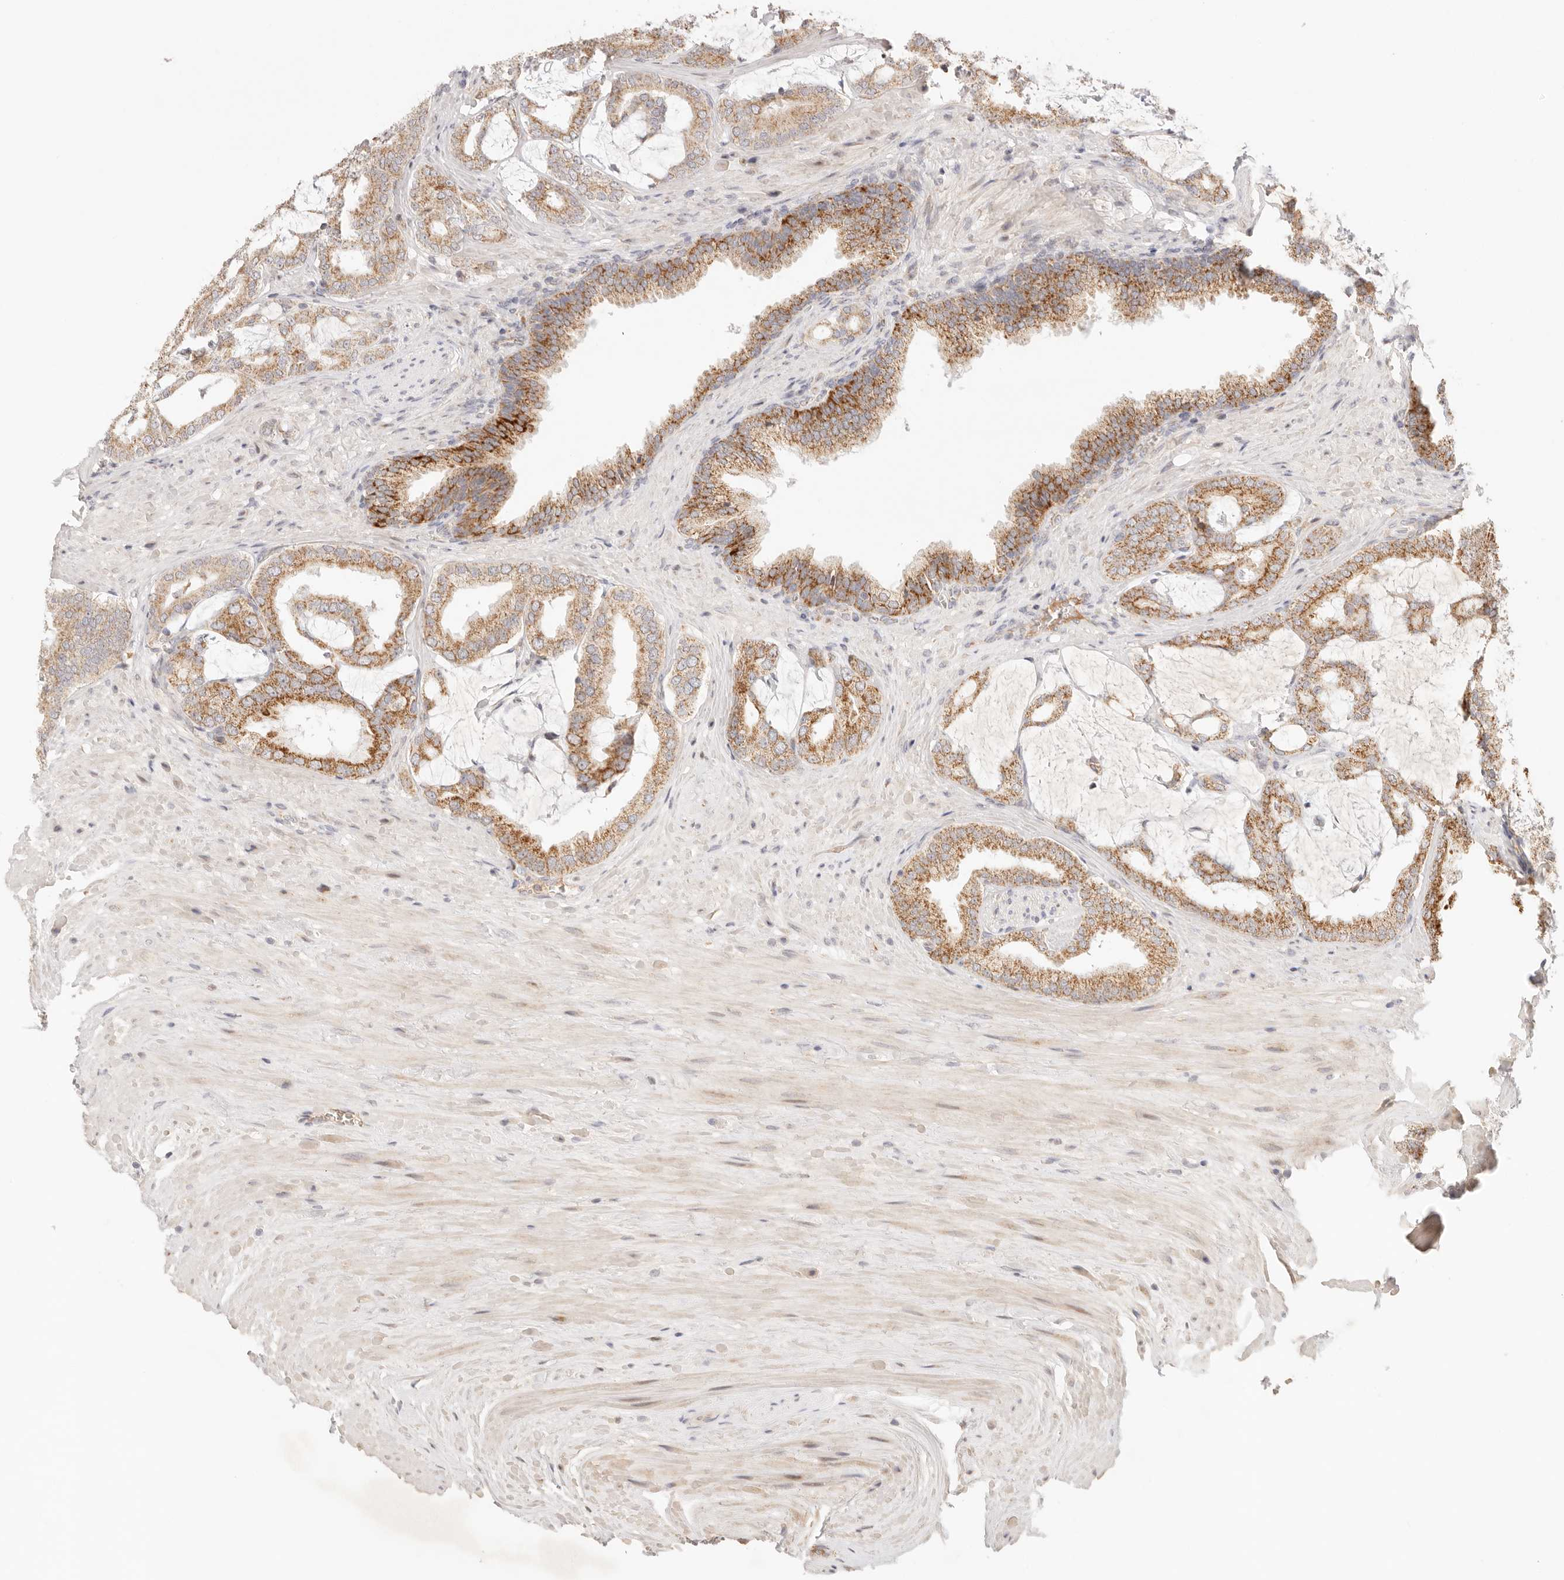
{"staining": {"intensity": "moderate", "quantity": ">75%", "location": "cytoplasmic/membranous"}, "tissue": "prostate cancer", "cell_type": "Tumor cells", "image_type": "cancer", "snomed": [{"axis": "morphology", "description": "Adenocarcinoma, Low grade"}, {"axis": "topography", "description": "Prostate"}], "caption": "A micrograph showing moderate cytoplasmic/membranous expression in about >75% of tumor cells in low-grade adenocarcinoma (prostate), as visualized by brown immunohistochemical staining.", "gene": "COA6", "patient": {"sex": "male", "age": 71}}